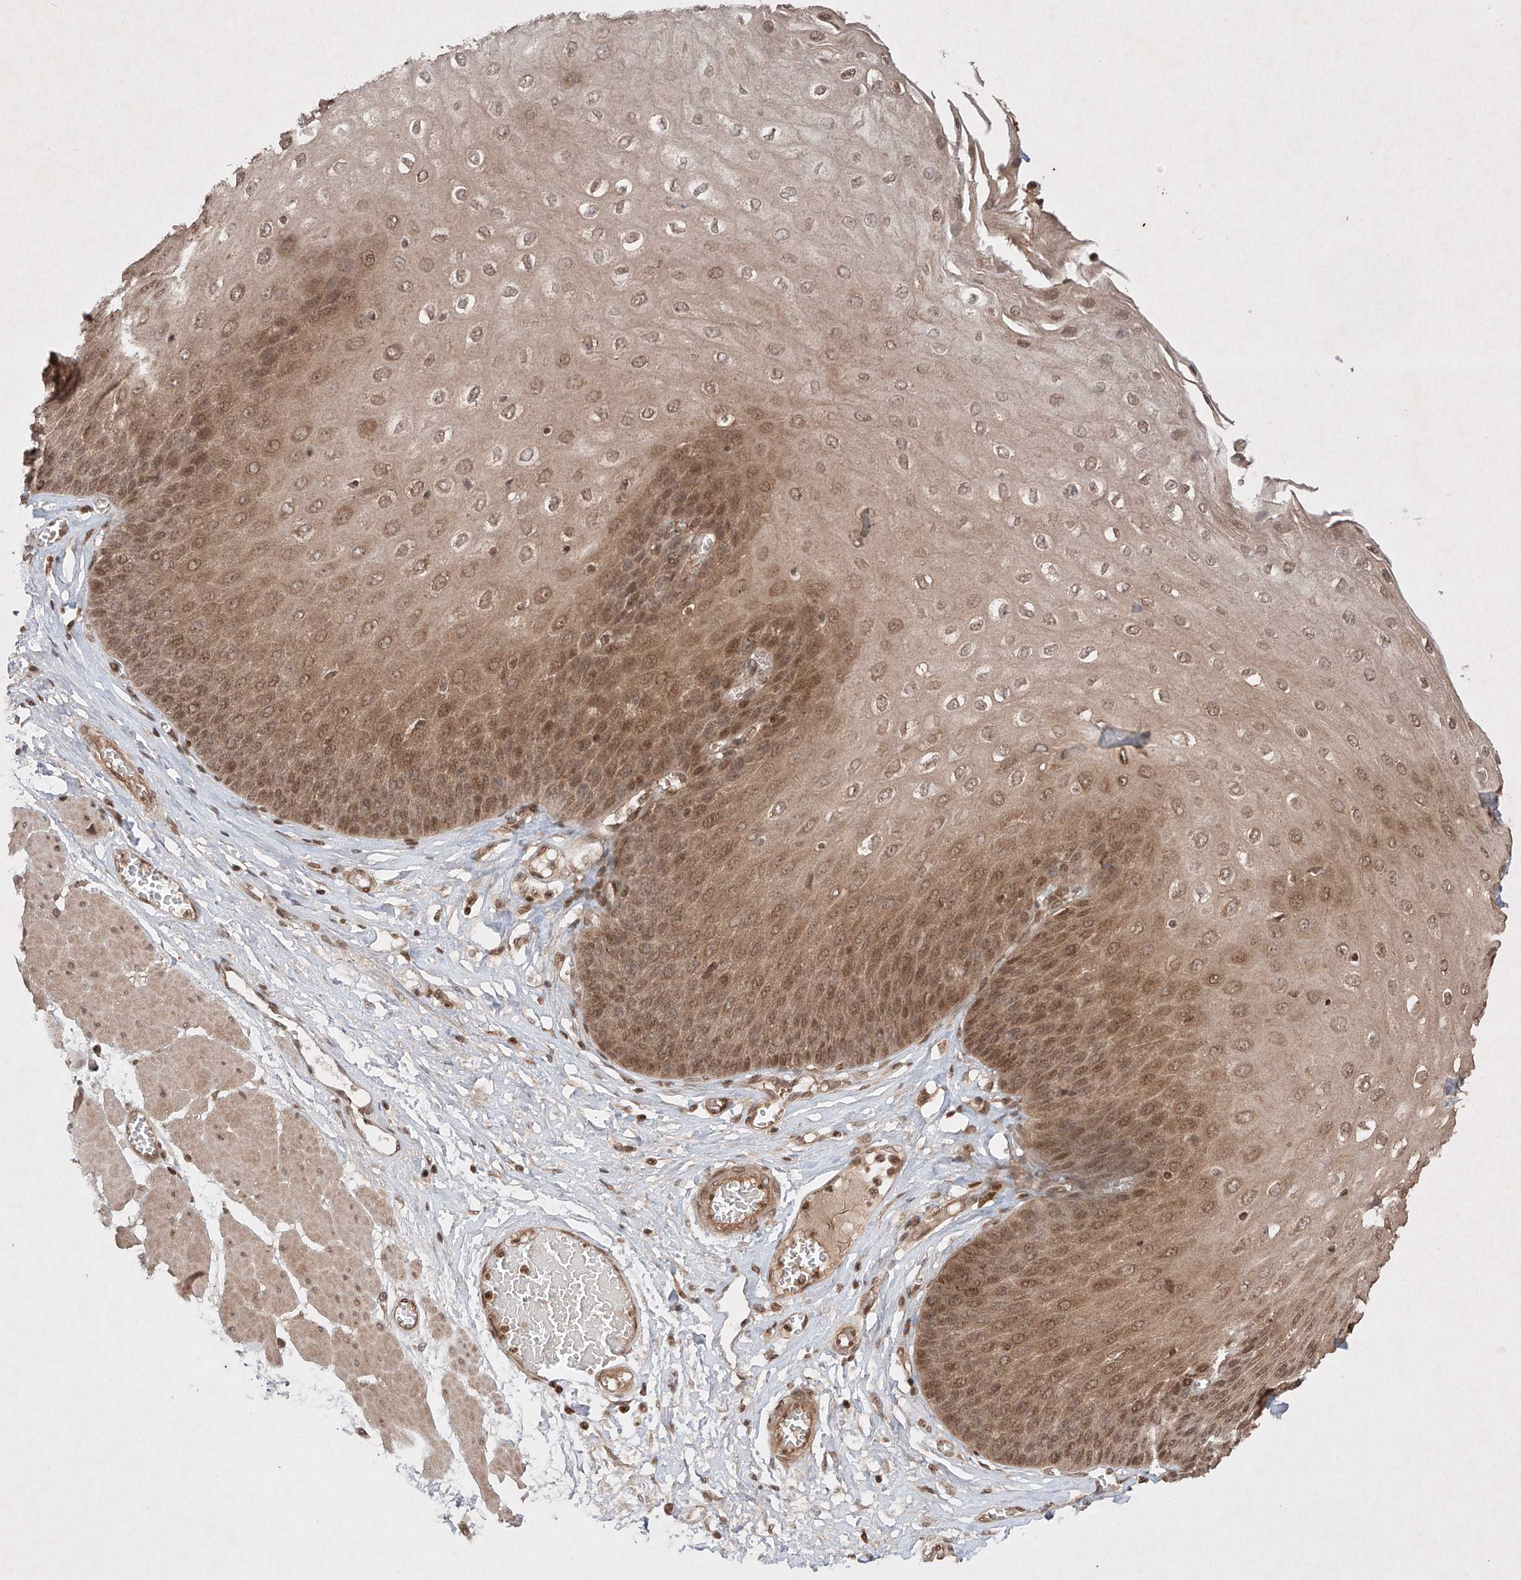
{"staining": {"intensity": "moderate", "quantity": ">75%", "location": "cytoplasmic/membranous,nuclear"}, "tissue": "esophagus", "cell_type": "Squamous epithelial cells", "image_type": "normal", "snomed": [{"axis": "morphology", "description": "Normal tissue, NOS"}, {"axis": "topography", "description": "Esophagus"}], "caption": "Protein staining demonstrates moderate cytoplasmic/membranous,nuclear expression in approximately >75% of squamous epithelial cells in normal esophagus.", "gene": "RNF31", "patient": {"sex": "male", "age": 60}}